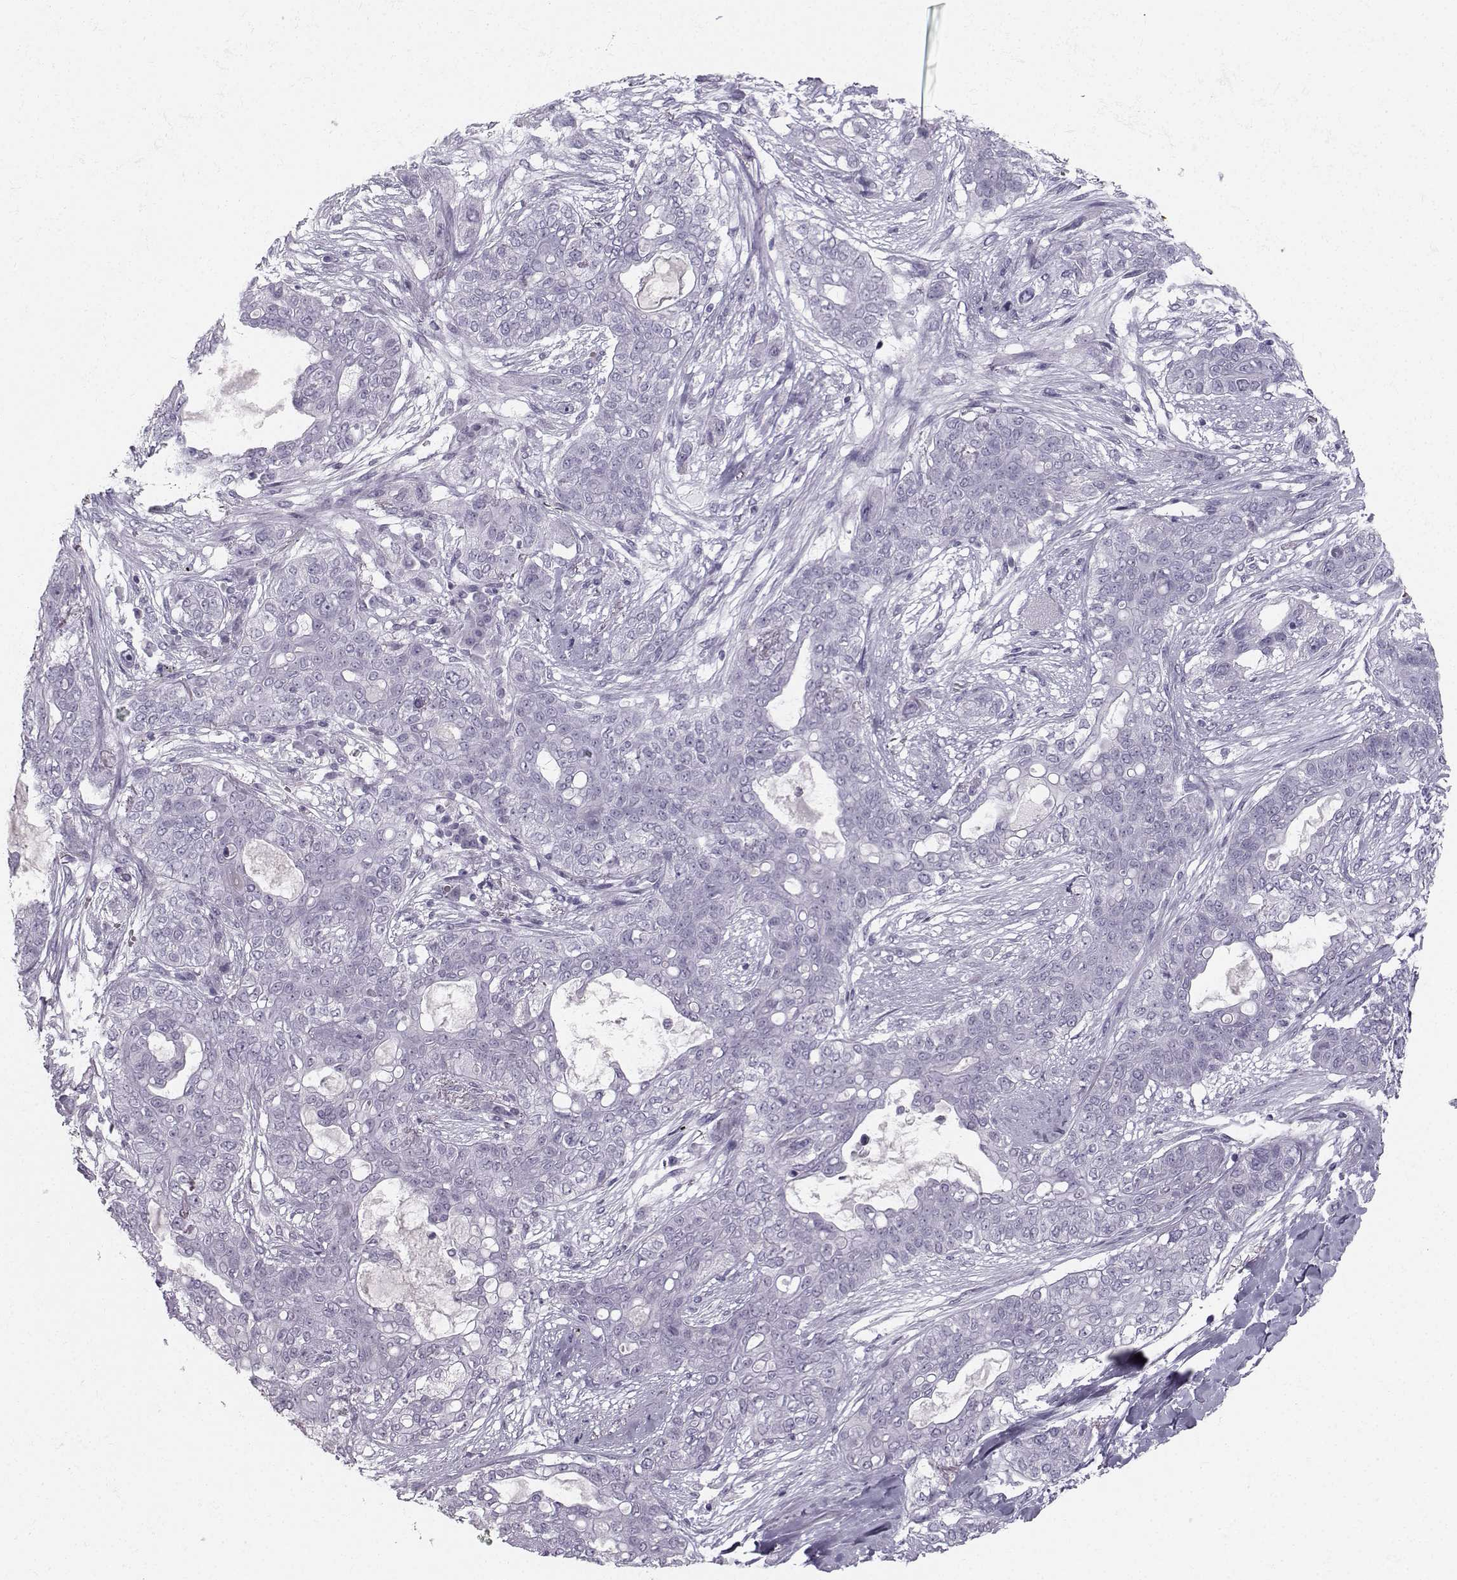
{"staining": {"intensity": "negative", "quantity": "none", "location": "none"}, "tissue": "lung cancer", "cell_type": "Tumor cells", "image_type": "cancer", "snomed": [{"axis": "morphology", "description": "Squamous cell carcinoma, NOS"}, {"axis": "topography", "description": "Lung"}], "caption": "This is an immunohistochemistry histopathology image of lung cancer. There is no staining in tumor cells.", "gene": "CASR", "patient": {"sex": "female", "age": 70}}